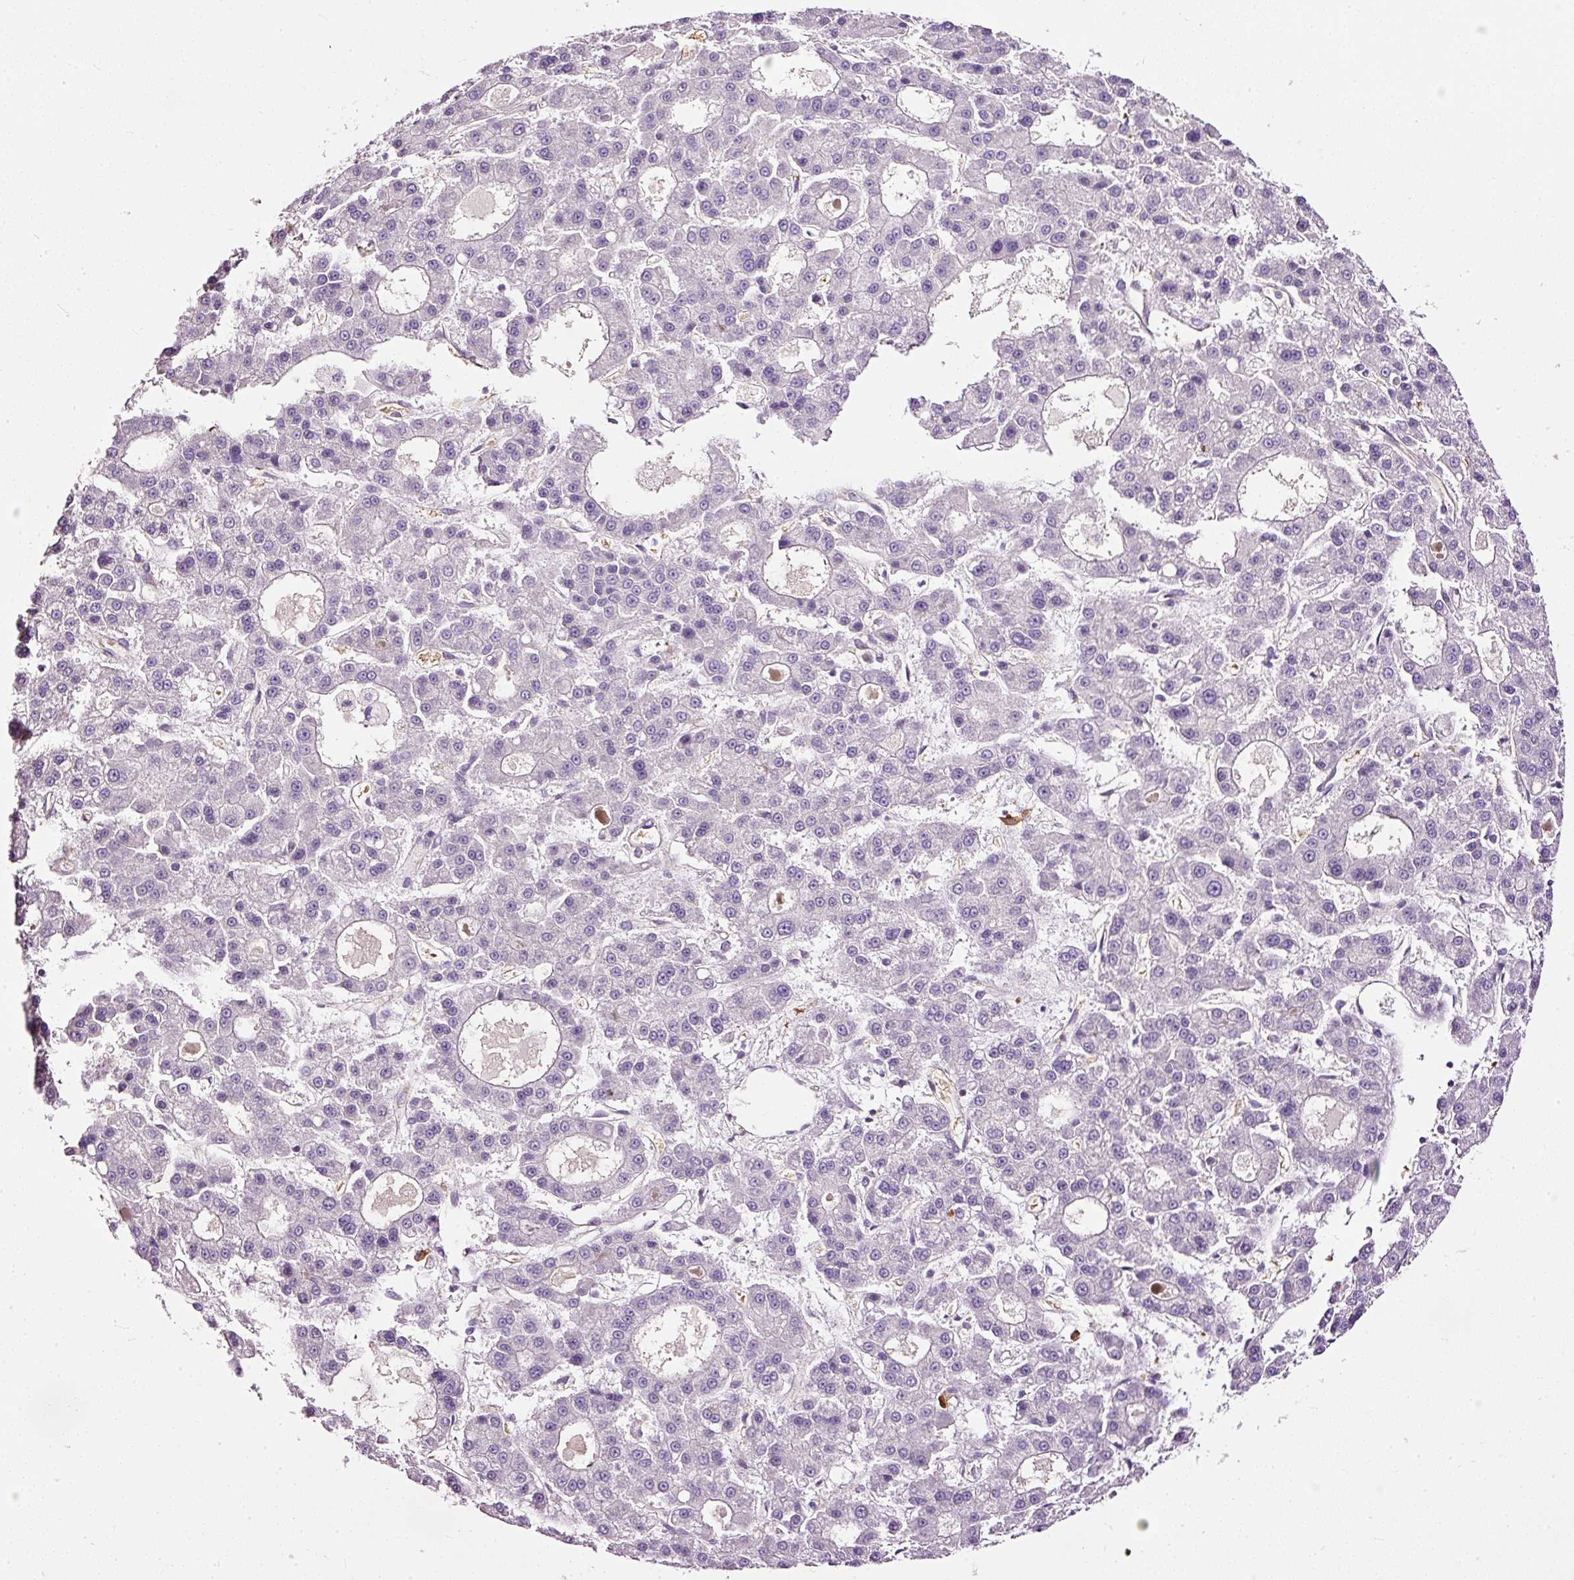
{"staining": {"intensity": "negative", "quantity": "none", "location": "none"}, "tissue": "liver cancer", "cell_type": "Tumor cells", "image_type": "cancer", "snomed": [{"axis": "morphology", "description": "Carcinoma, Hepatocellular, NOS"}, {"axis": "topography", "description": "Liver"}], "caption": "A high-resolution image shows IHC staining of liver cancer (hepatocellular carcinoma), which demonstrates no significant expression in tumor cells. (Brightfield microscopy of DAB IHC at high magnification).", "gene": "USHBP1", "patient": {"sex": "male", "age": 70}}